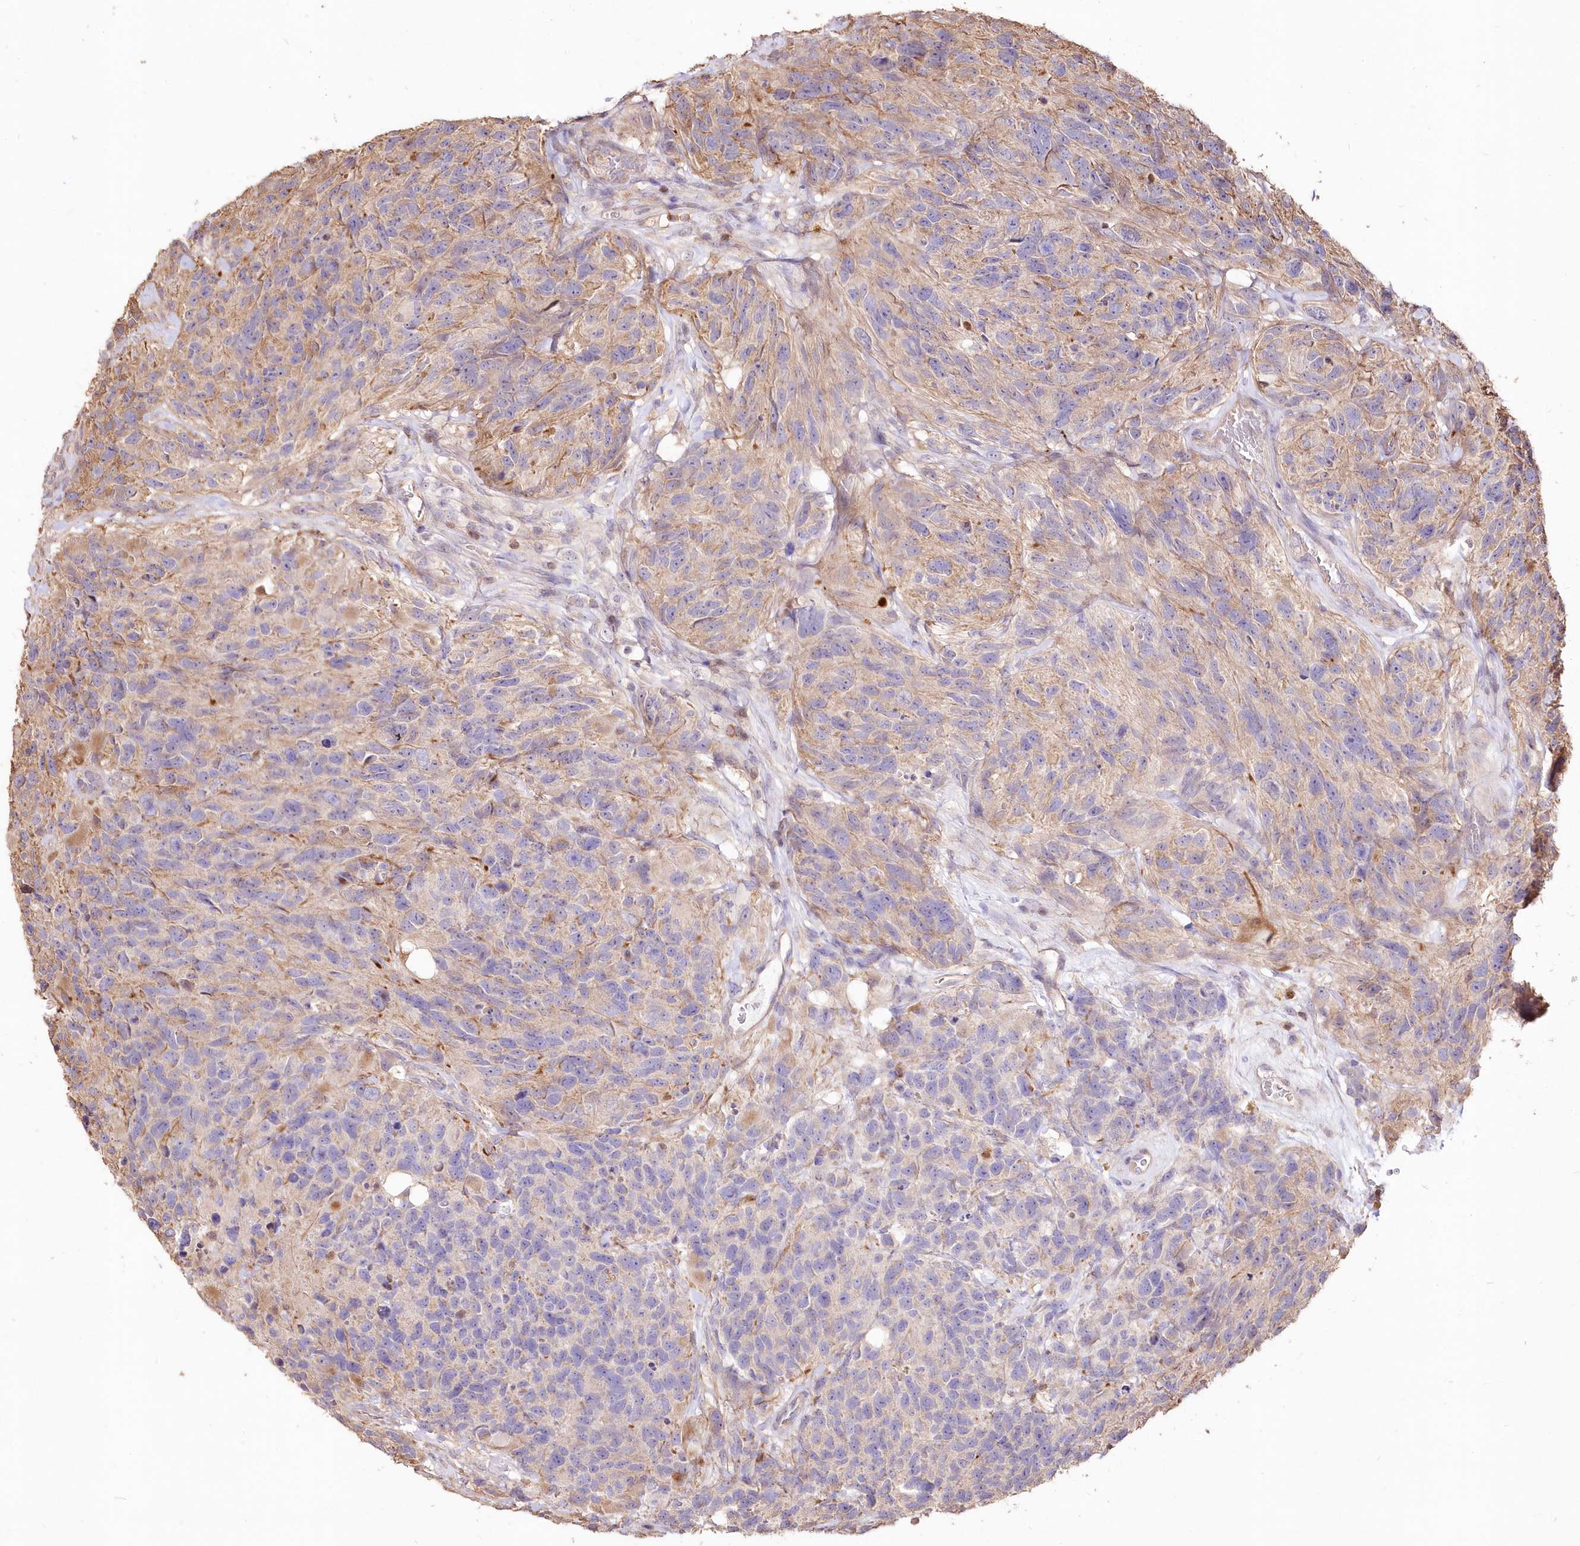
{"staining": {"intensity": "negative", "quantity": "none", "location": "none"}, "tissue": "glioma", "cell_type": "Tumor cells", "image_type": "cancer", "snomed": [{"axis": "morphology", "description": "Glioma, malignant, High grade"}, {"axis": "topography", "description": "Brain"}], "caption": "A histopathology image of high-grade glioma (malignant) stained for a protein exhibits no brown staining in tumor cells. (Immunohistochemistry (ihc), brightfield microscopy, high magnification).", "gene": "STK17B", "patient": {"sex": "male", "age": 69}}